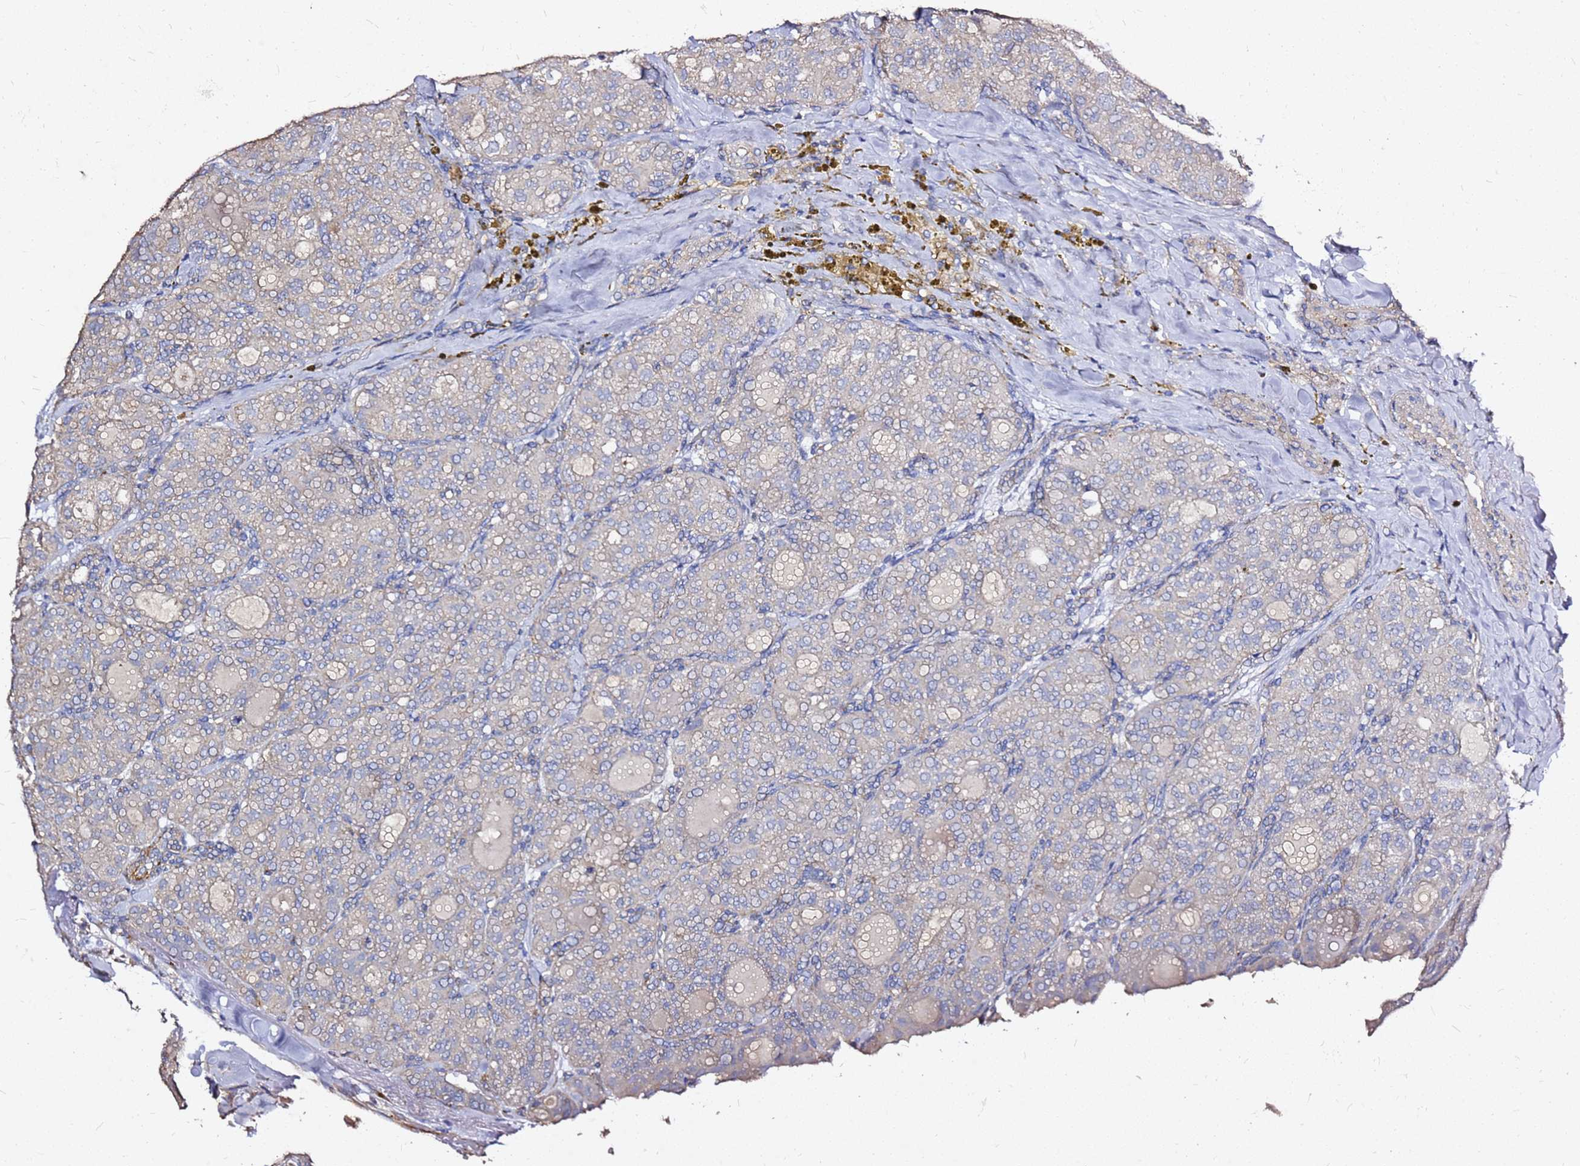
{"staining": {"intensity": "negative", "quantity": "none", "location": "none"}, "tissue": "thyroid cancer", "cell_type": "Tumor cells", "image_type": "cancer", "snomed": [{"axis": "morphology", "description": "Follicular adenoma carcinoma, NOS"}, {"axis": "topography", "description": "Thyroid gland"}], "caption": "This is a photomicrograph of IHC staining of follicular adenoma carcinoma (thyroid), which shows no positivity in tumor cells. (DAB (3,3'-diaminobenzidine) IHC with hematoxylin counter stain).", "gene": "EXD3", "patient": {"sex": "male", "age": 75}}